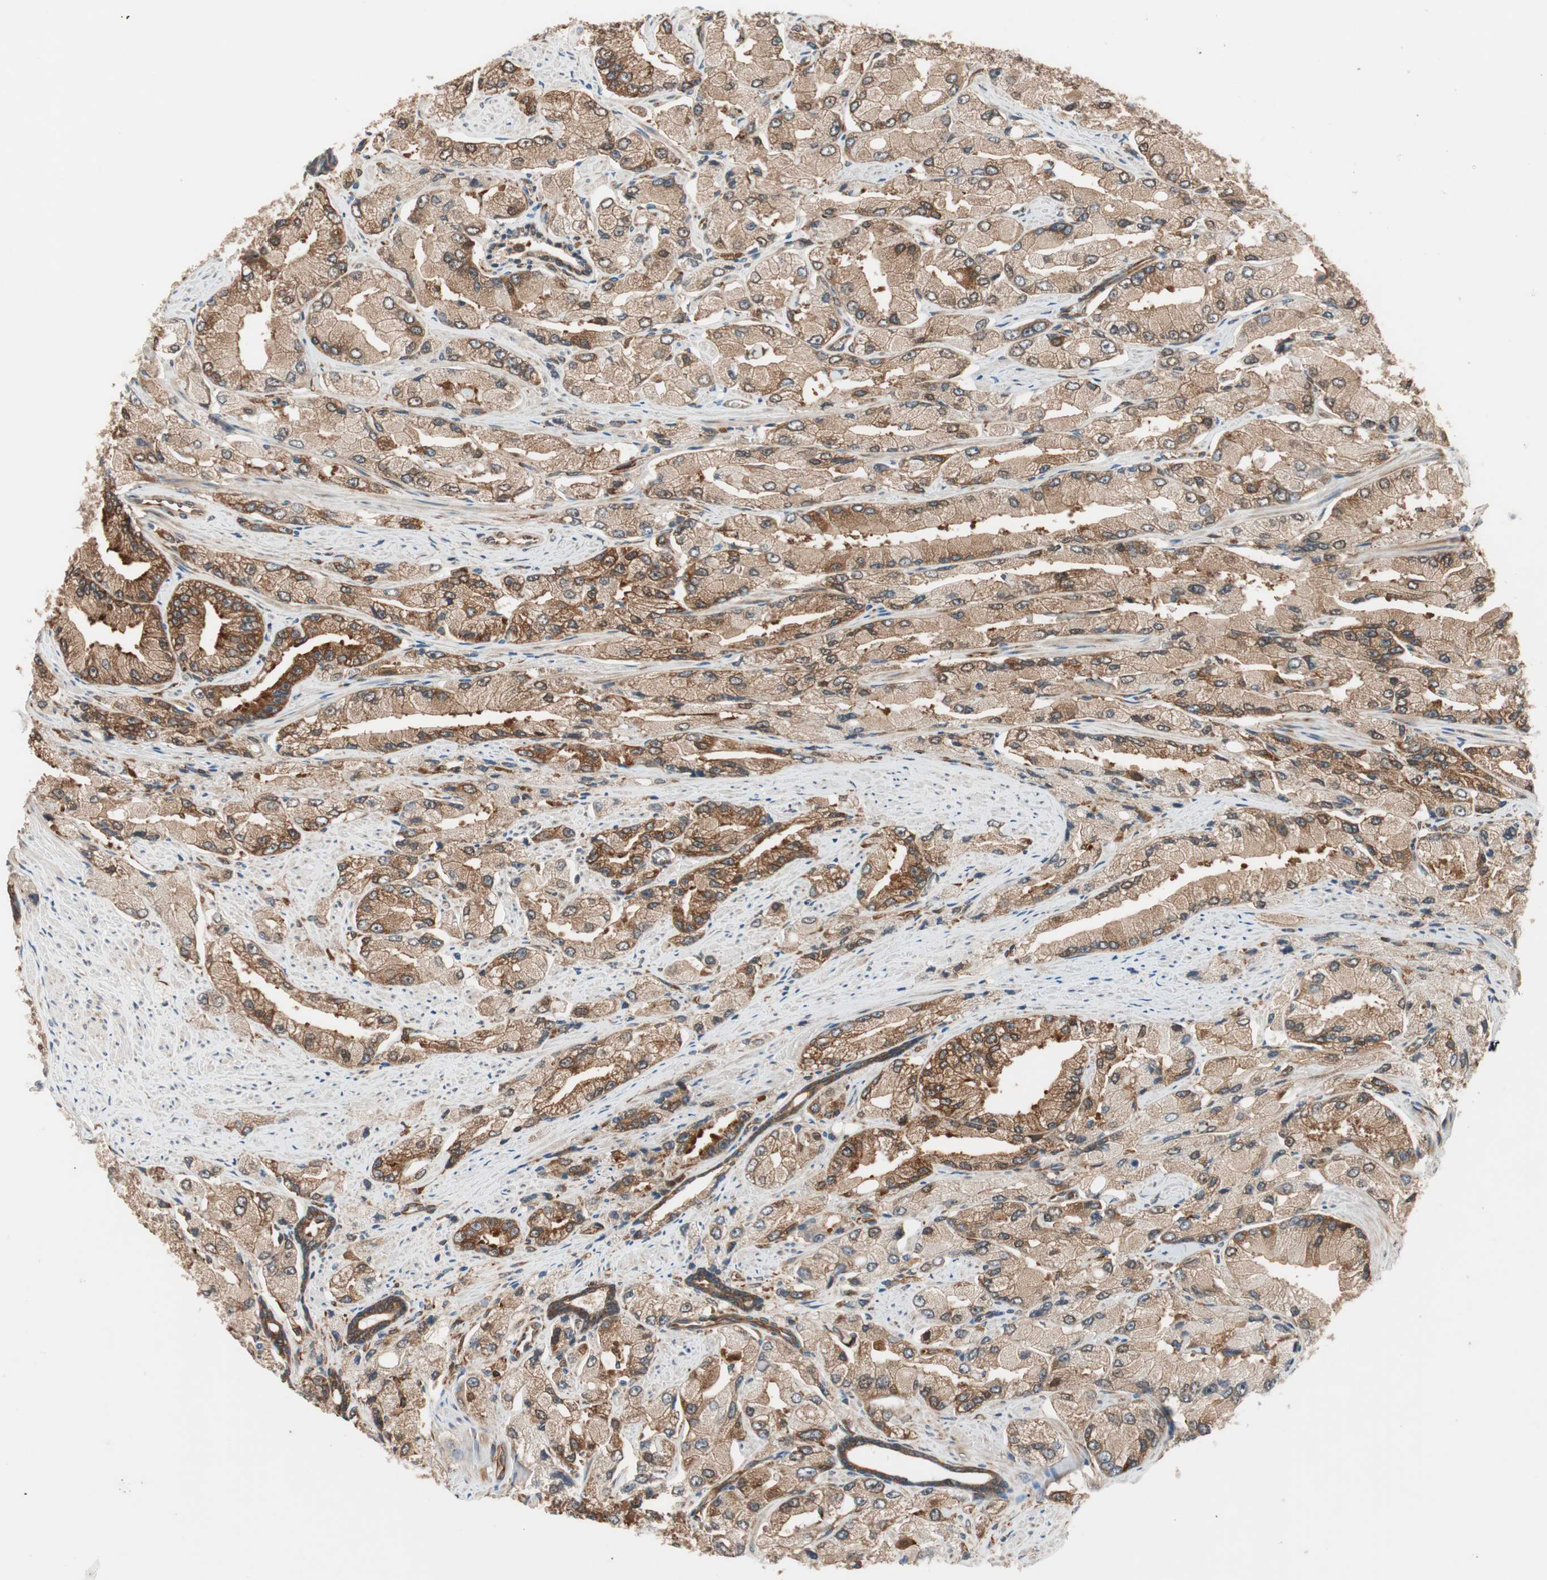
{"staining": {"intensity": "strong", "quantity": ">75%", "location": "cytoplasmic/membranous"}, "tissue": "prostate cancer", "cell_type": "Tumor cells", "image_type": "cancer", "snomed": [{"axis": "morphology", "description": "Adenocarcinoma, High grade"}, {"axis": "topography", "description": "Prostate"}], "caption": "Protein staining of prostate cancer tissue shows strong cytoplasmic/membranous staining in approximately >75% of tumor cells.", "gene": "WASL", "patient": {"sex": "male", "age": 58}}